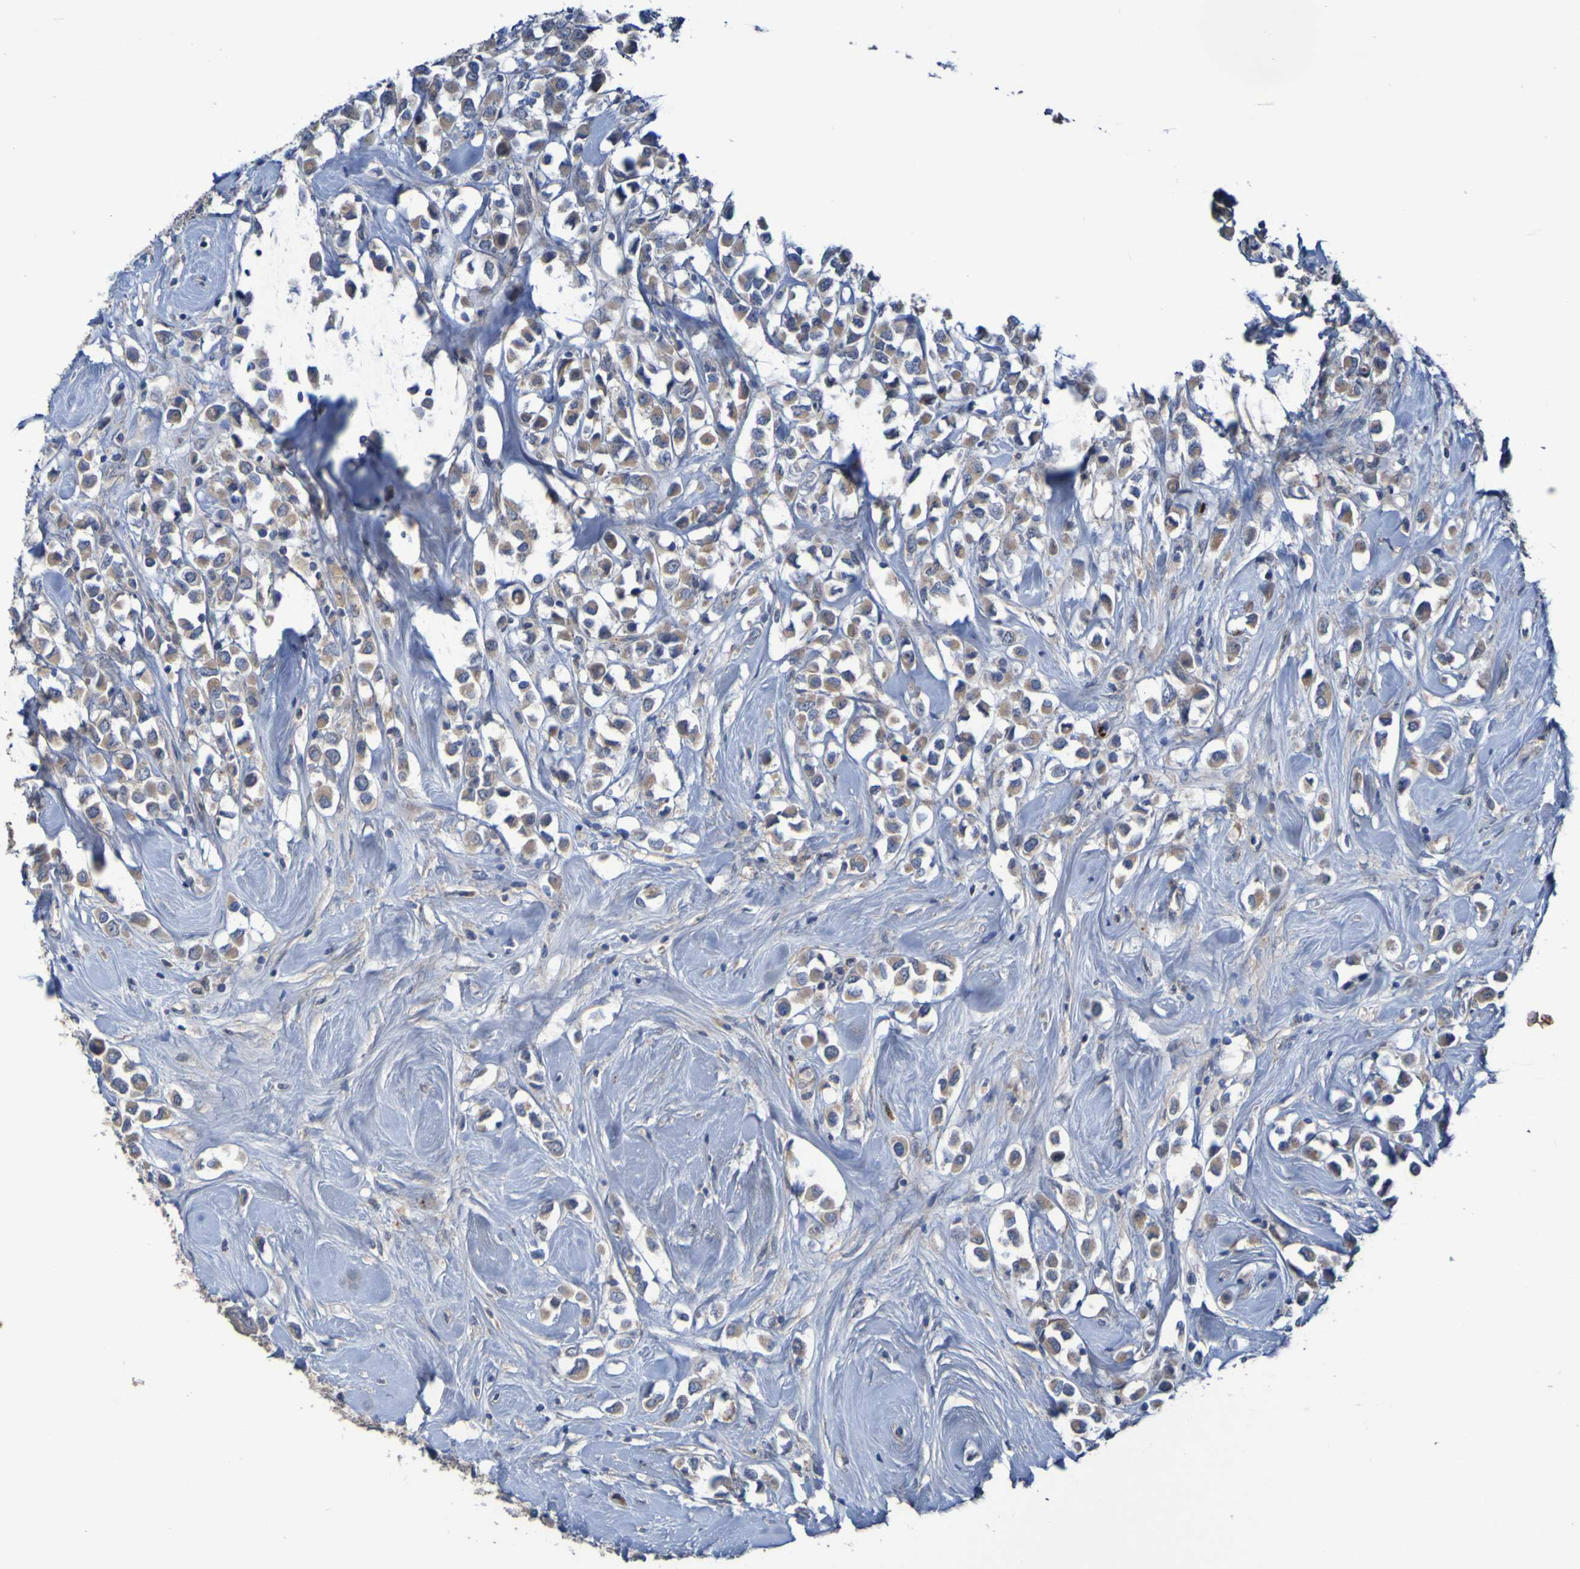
{"staining": {"intensity": "weak", "quantity": ">75%", "location": "cytoplasmic/membranous"}, "tissue": "breast cancer", "cell_type": "Tumor cells", "image_type": "cancer", "snomed": [{"axis": "morphology", "description": "Duct carcinoma"}, {"axis": "topography", "description": "Breast"}], "caption": "The histopathology image reveals staining of breast cancer (invasive ductal carcinoma), revealing weak cytoplasmic/membranous protein expression (brown color) within tumor cells. (DAB = brown stain, brightfield microscopy at high magnification).", "gene": "ANGPT4", "patient": {"sex": "female", "age": 61}}